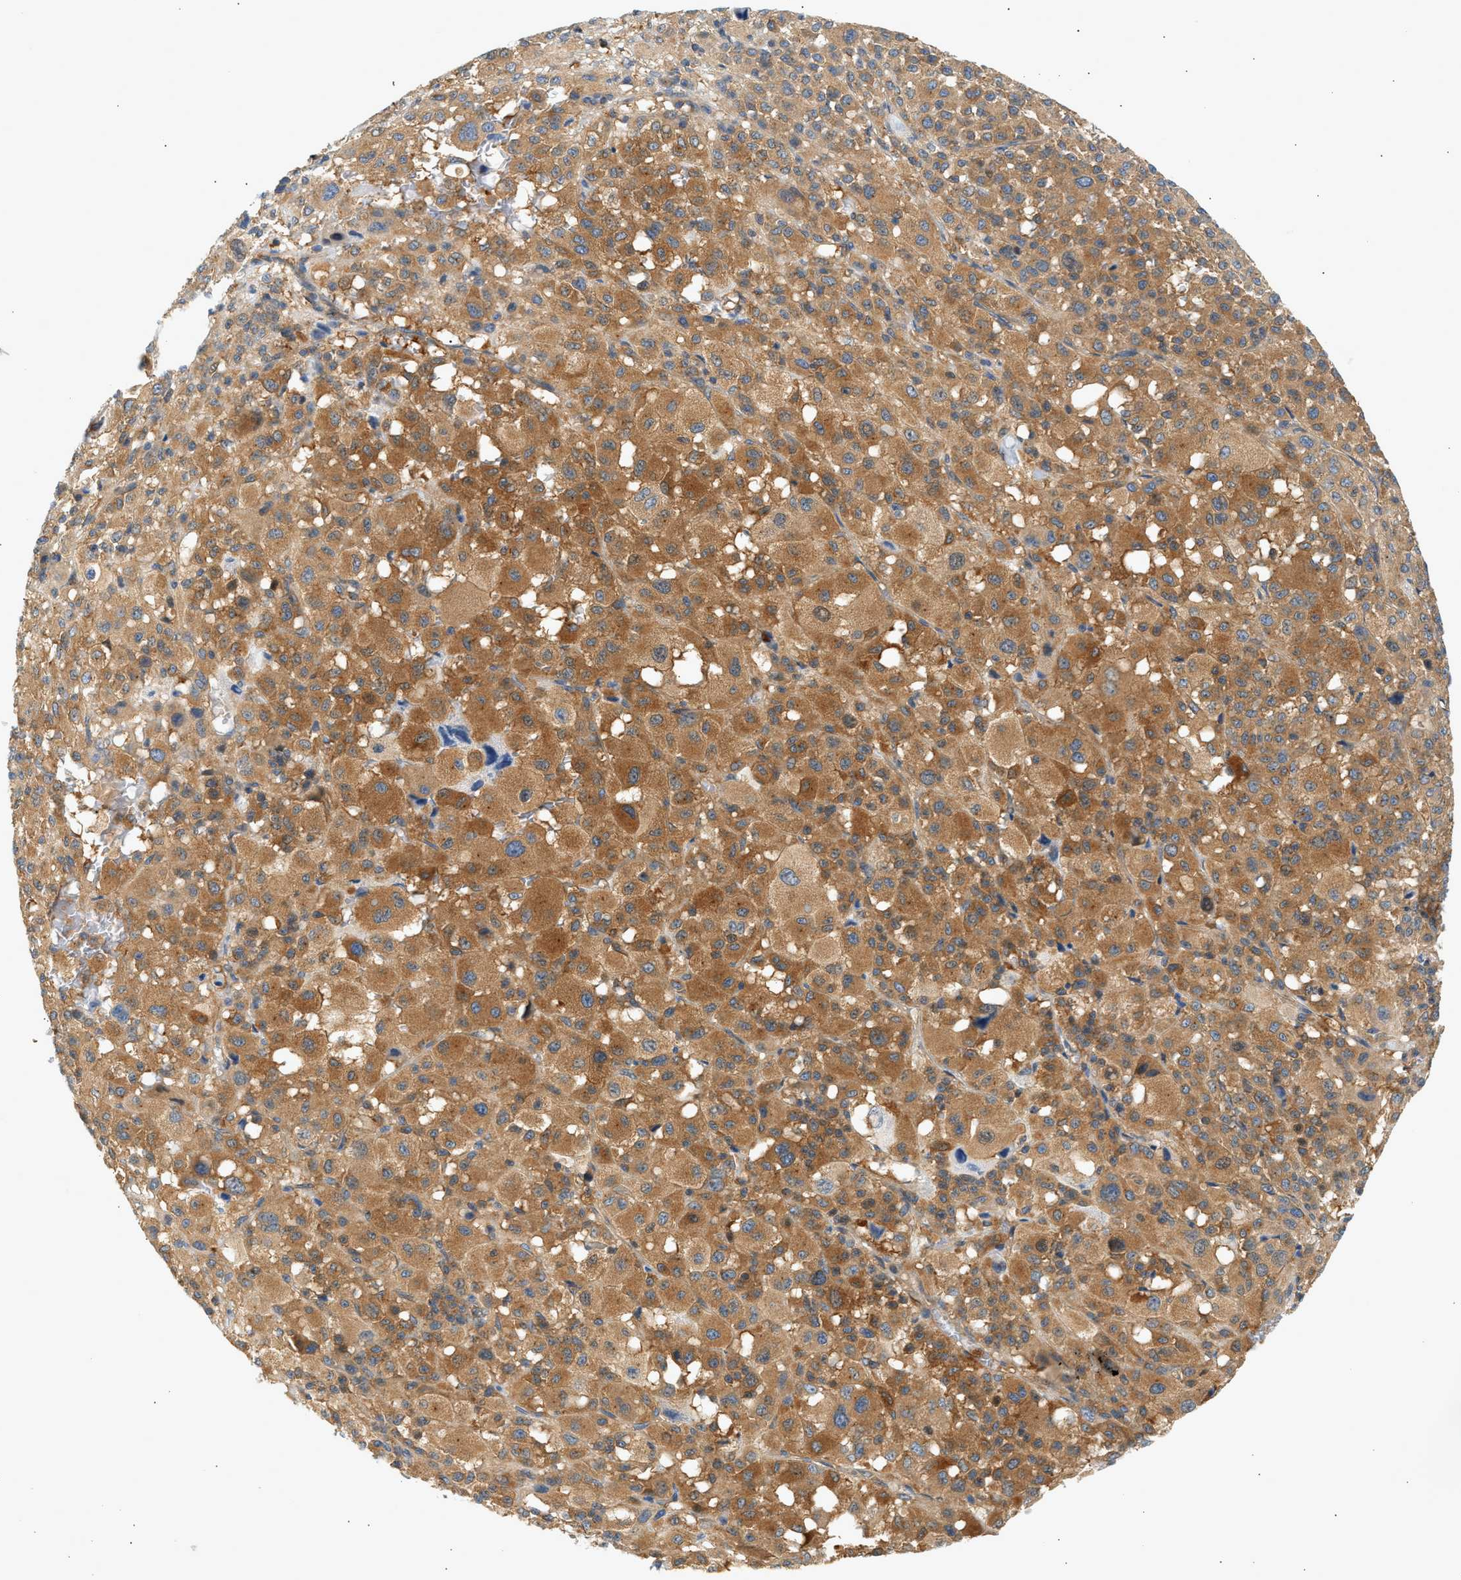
{"staining": {"intensity": "moderate", "quantity": ">75%", "location": "cytoplasmic/membranous"}, "tissue": "melanoma", "cell_type": "Tumor cells", "image_type": "cancer", "snomed": [{"axis": "morphology", "description": "Malignant melanoma, Metastatic site"}, {"axis": "topography", "description": "Skin"}], "caption": "Malignant melanoma (metastatic site) stained for a protein (brown) demonstrates moderate cytoplasmic/membranous positive staining in about >75% of tumor cells.", "gene": "PAFAH1B1", "patient": {"sex": "female", "age": 74}}